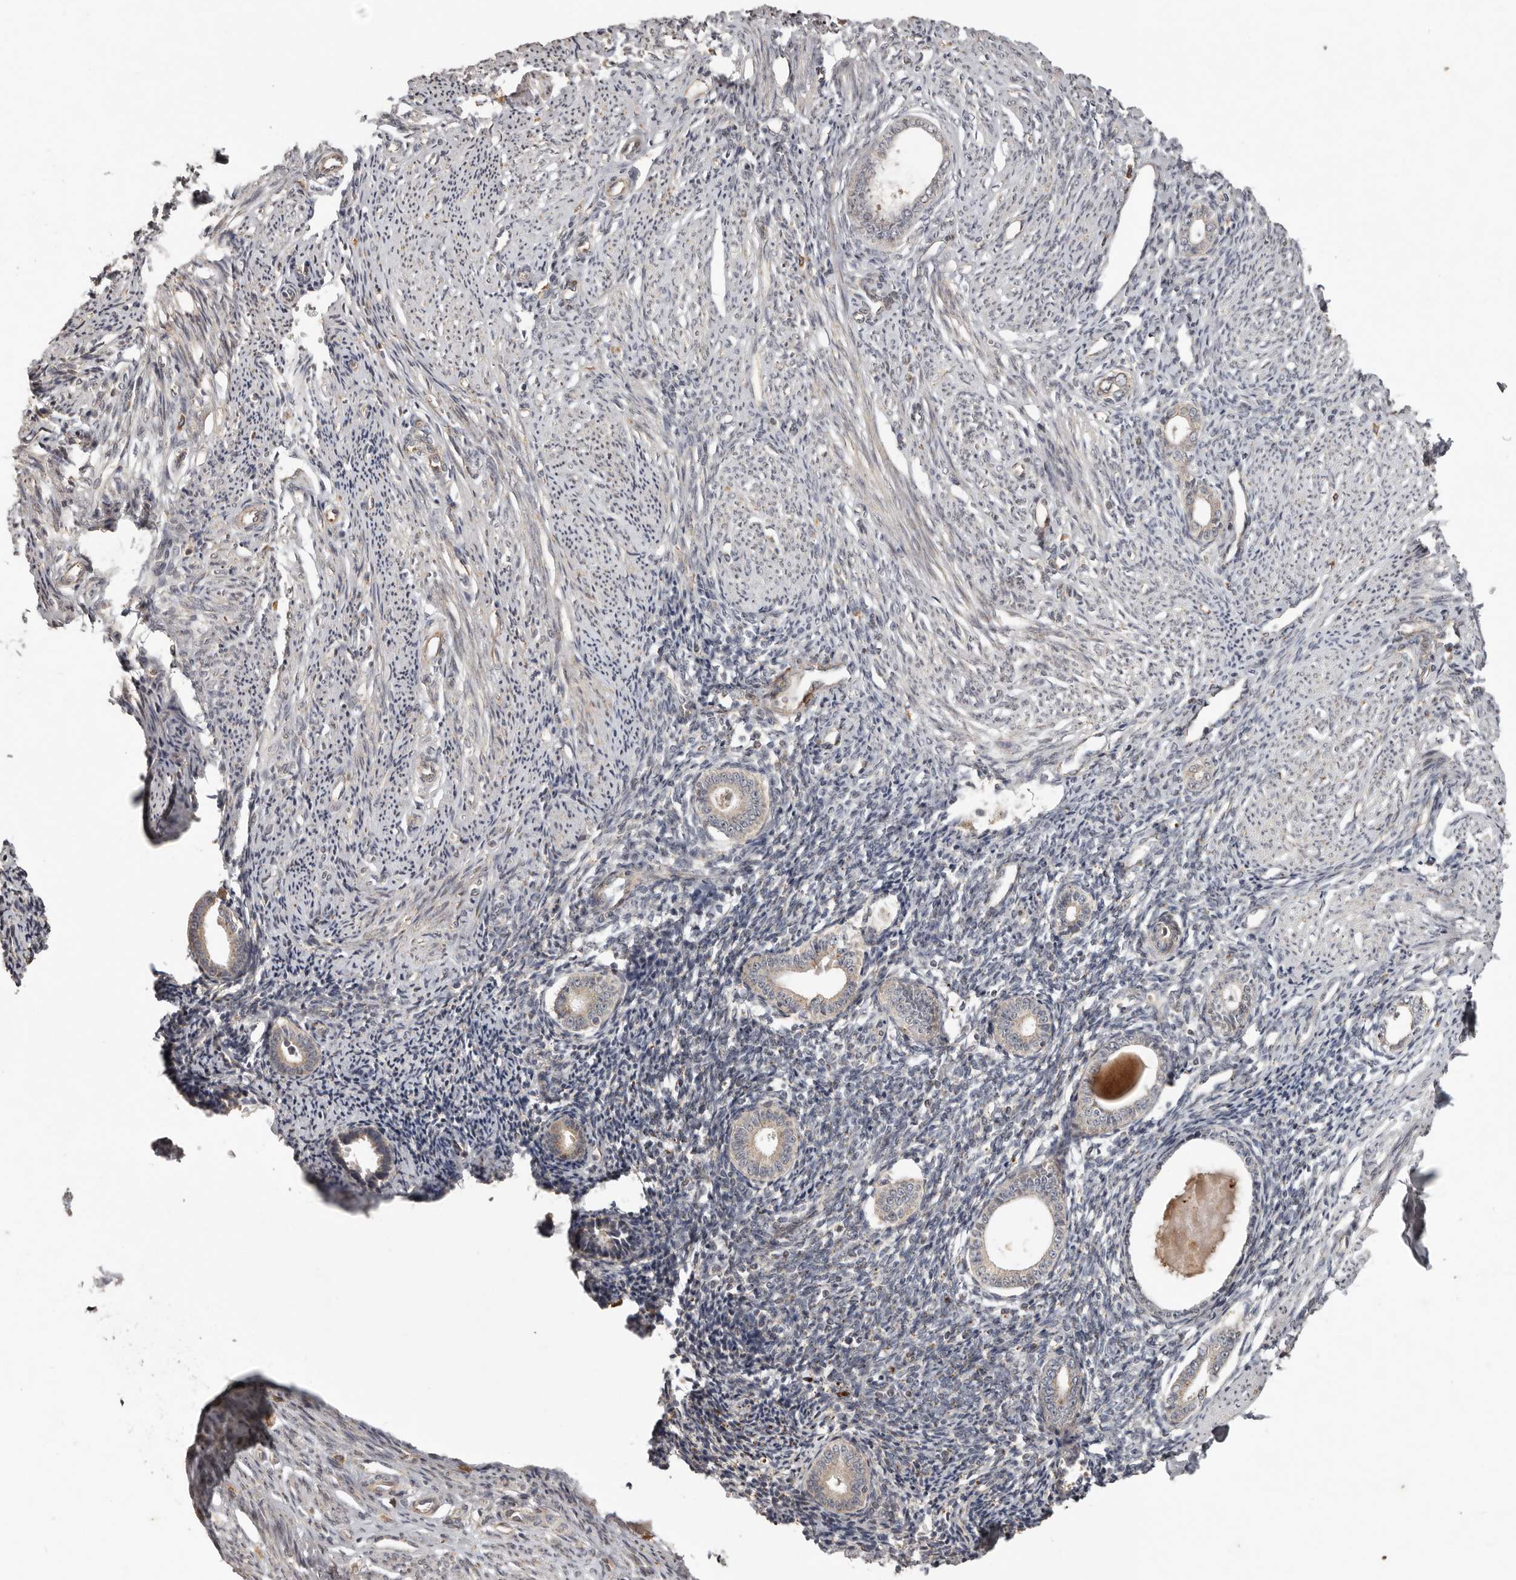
{"staining": {"intensity": "weak", "quantity": "25%-75%", "location": "cytoplasmic/membranous"}, "tissue": "endometrium", "cell_type": "Cells in endometrial stroma", "image_type": "normal", "snomed": [{"axis": "morphology", "description": "Normal tissue, NOS"}, {"axis": "topography", "description": "Endometrium"}], "caption": "Endometrium stained for a protein (brown) reveals weak cytoplasmic/membranous positive positivity in approximately 25%-75% of cells in endometrial stroma.", "gene": "PLOD2", "patient": {"sex": "female", "age": 56}}